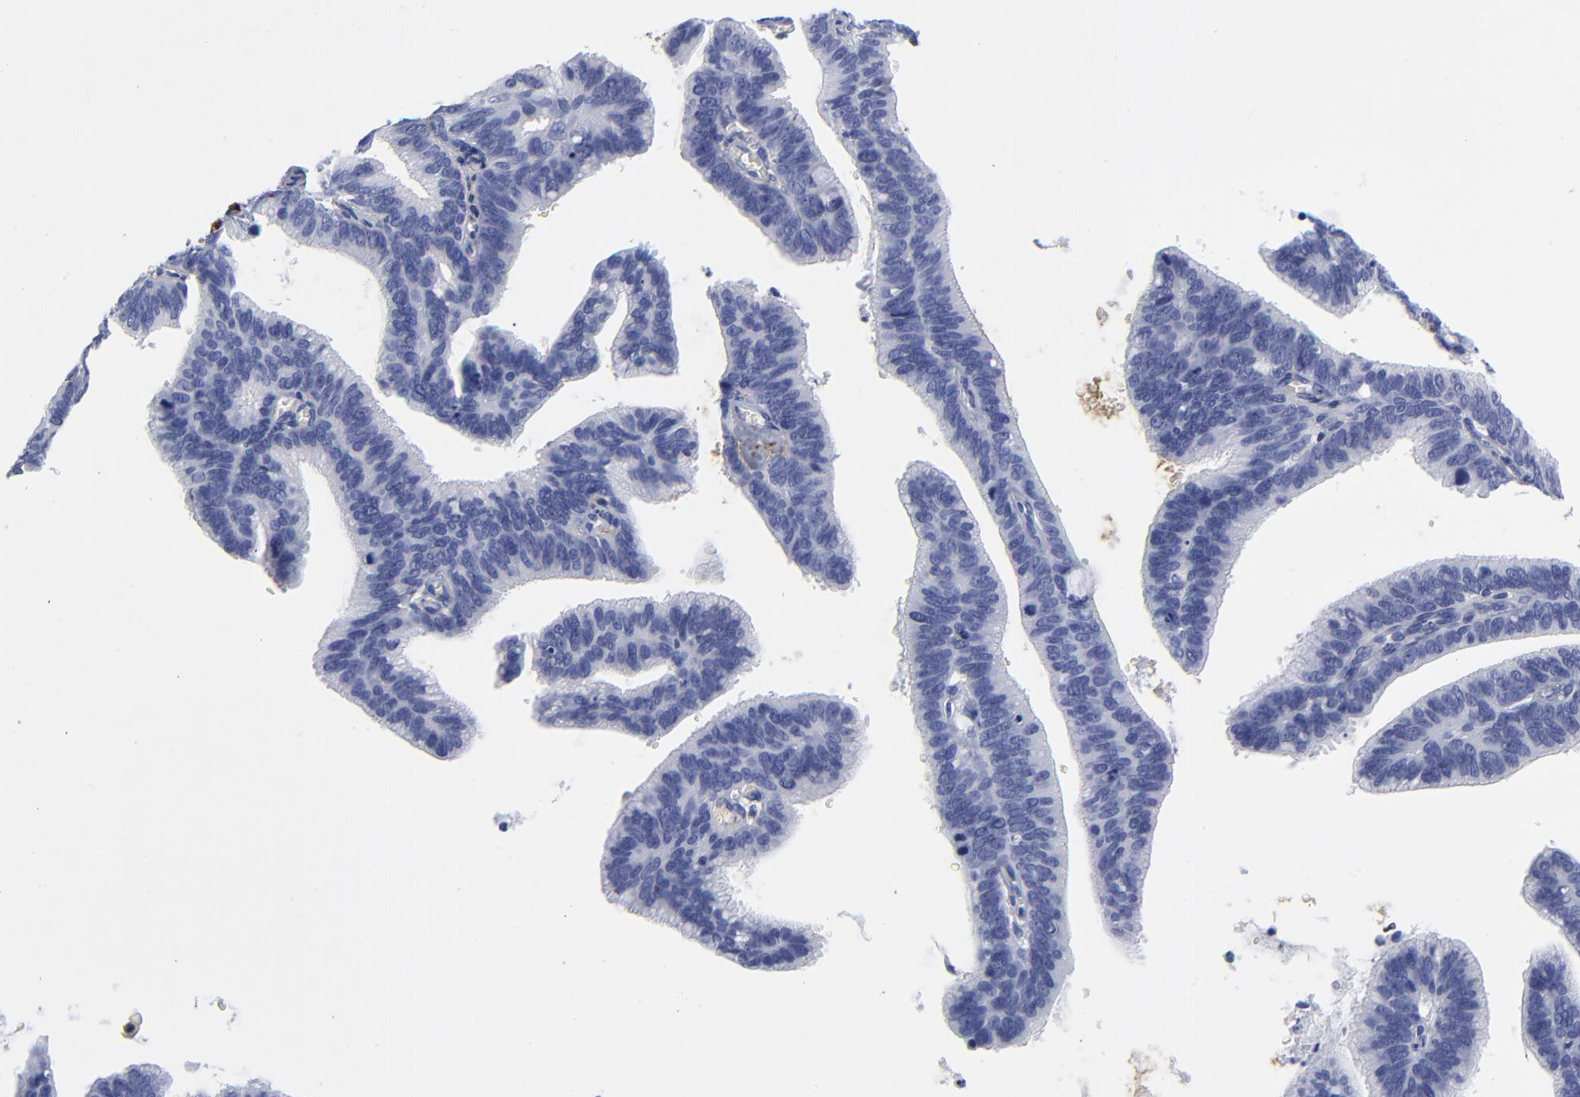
{"staining": {"intensity": "negative", "quantity": "none", "location": "none"}, "tissue": "cervical cancer", "cell_type": "Tumor cells", "image_type": "cancer", "snomed": [{"axis": "morphology", "description": "Adenocarcinoma, NOS"}, {"axis": "topography", "description": "Cervix"}], "caption": "An IHC histopathology image of cervical cancer (adenocarcinoma) is shown. There is no staining in tumor cells of cervical cancer (adenocarcinoma).", "gene": "DCN", "patient": {"sex": "female", "age": 47}}